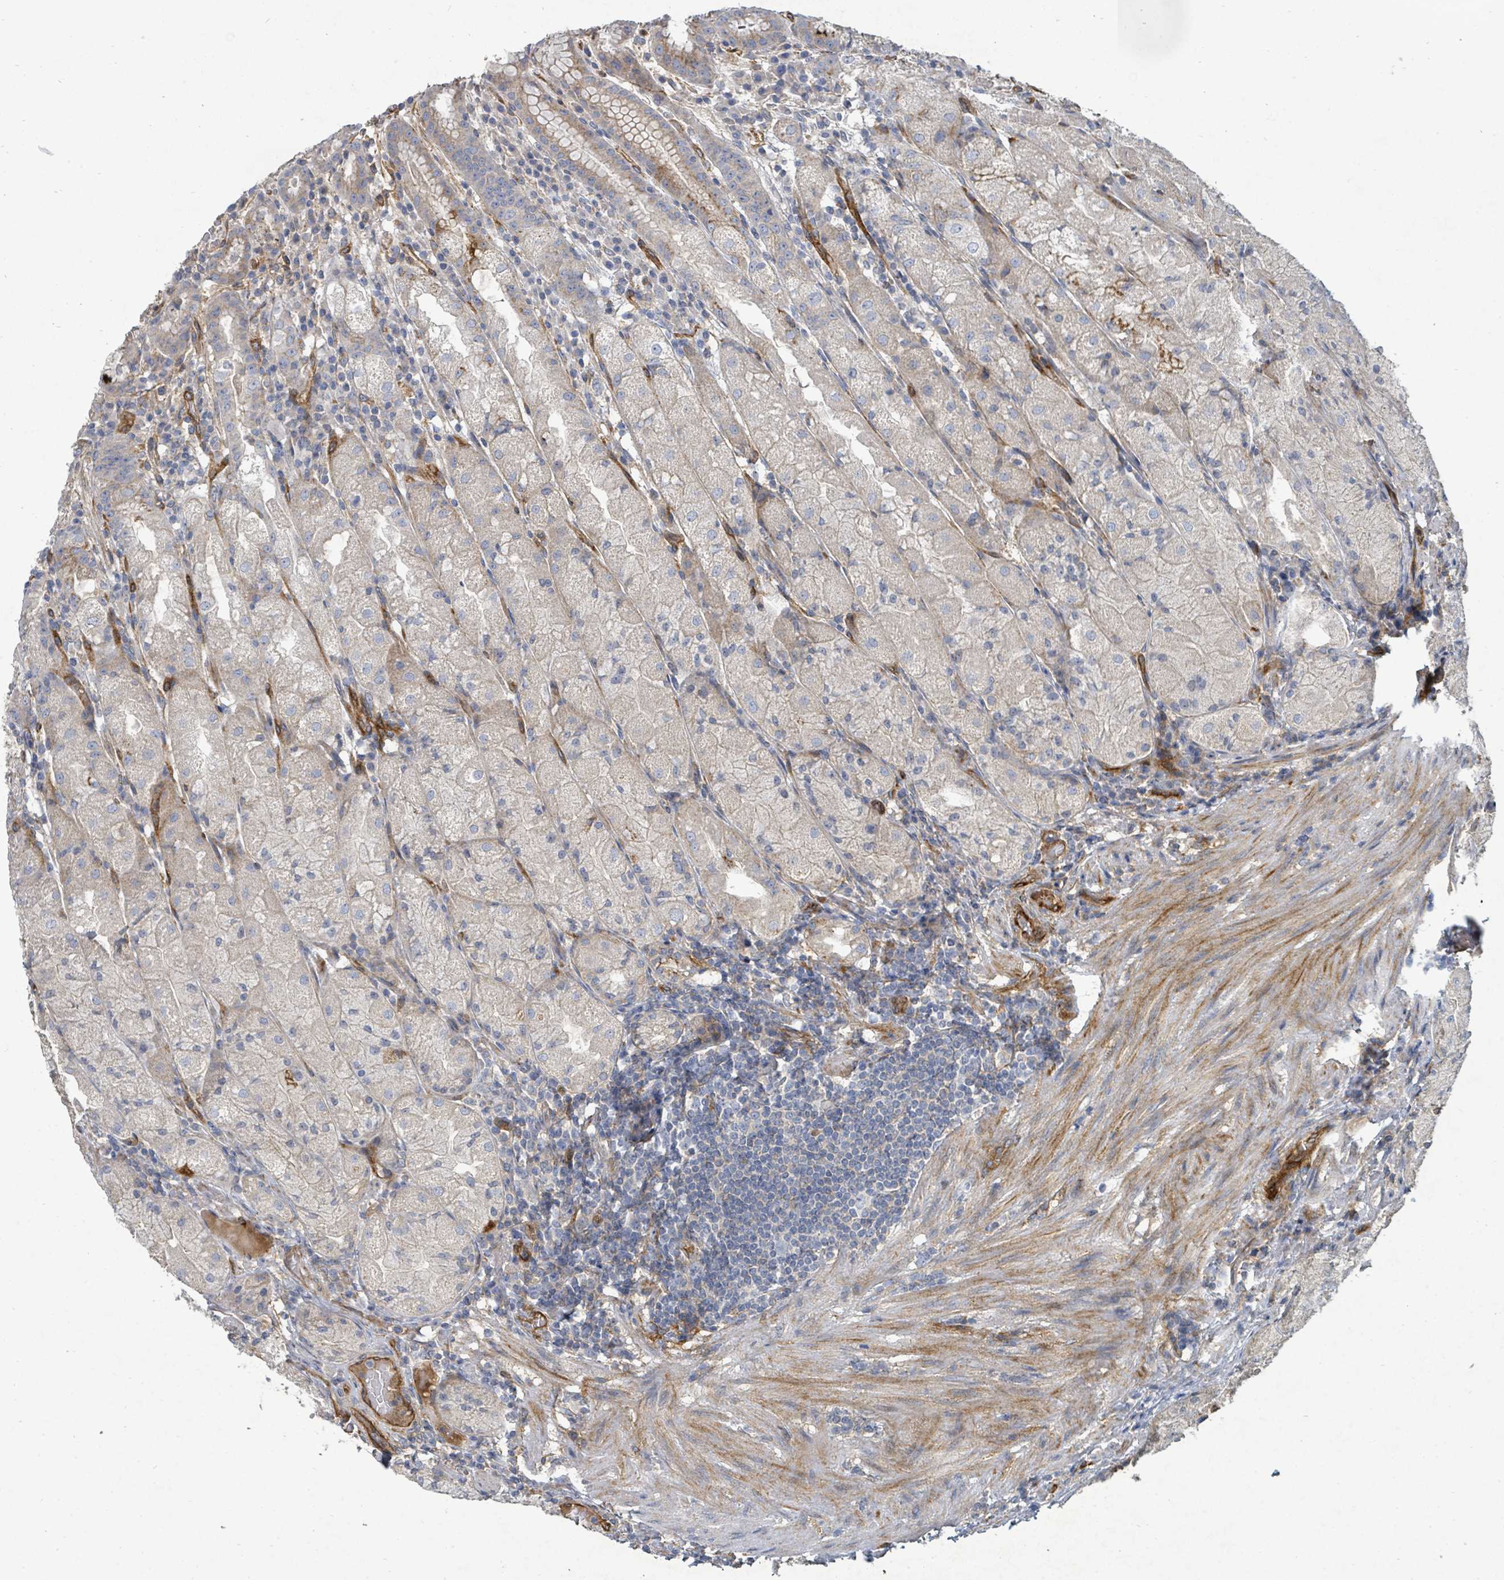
{"staining": {"intensity": "moderate", "quantity": "<25%", "location": "cytoplasmic/membranous"}, "tissue": "stomach", "cell_type": "Glandular cells", "image_type": "normal", "snomed": [{"axis": "morphology", "description": "Normal tissue, NOS"}, {"axis": "topography", "description": "Stomach, upper"}], "caption": "The image shows immunohistochemical staining of benign stomach. There is moderate cytoplasmic/membranous positivity is identified in approximately <25% of glandular cells.", "gene": "IFIT1", "patient": {"sex": "male", "age": 52}}